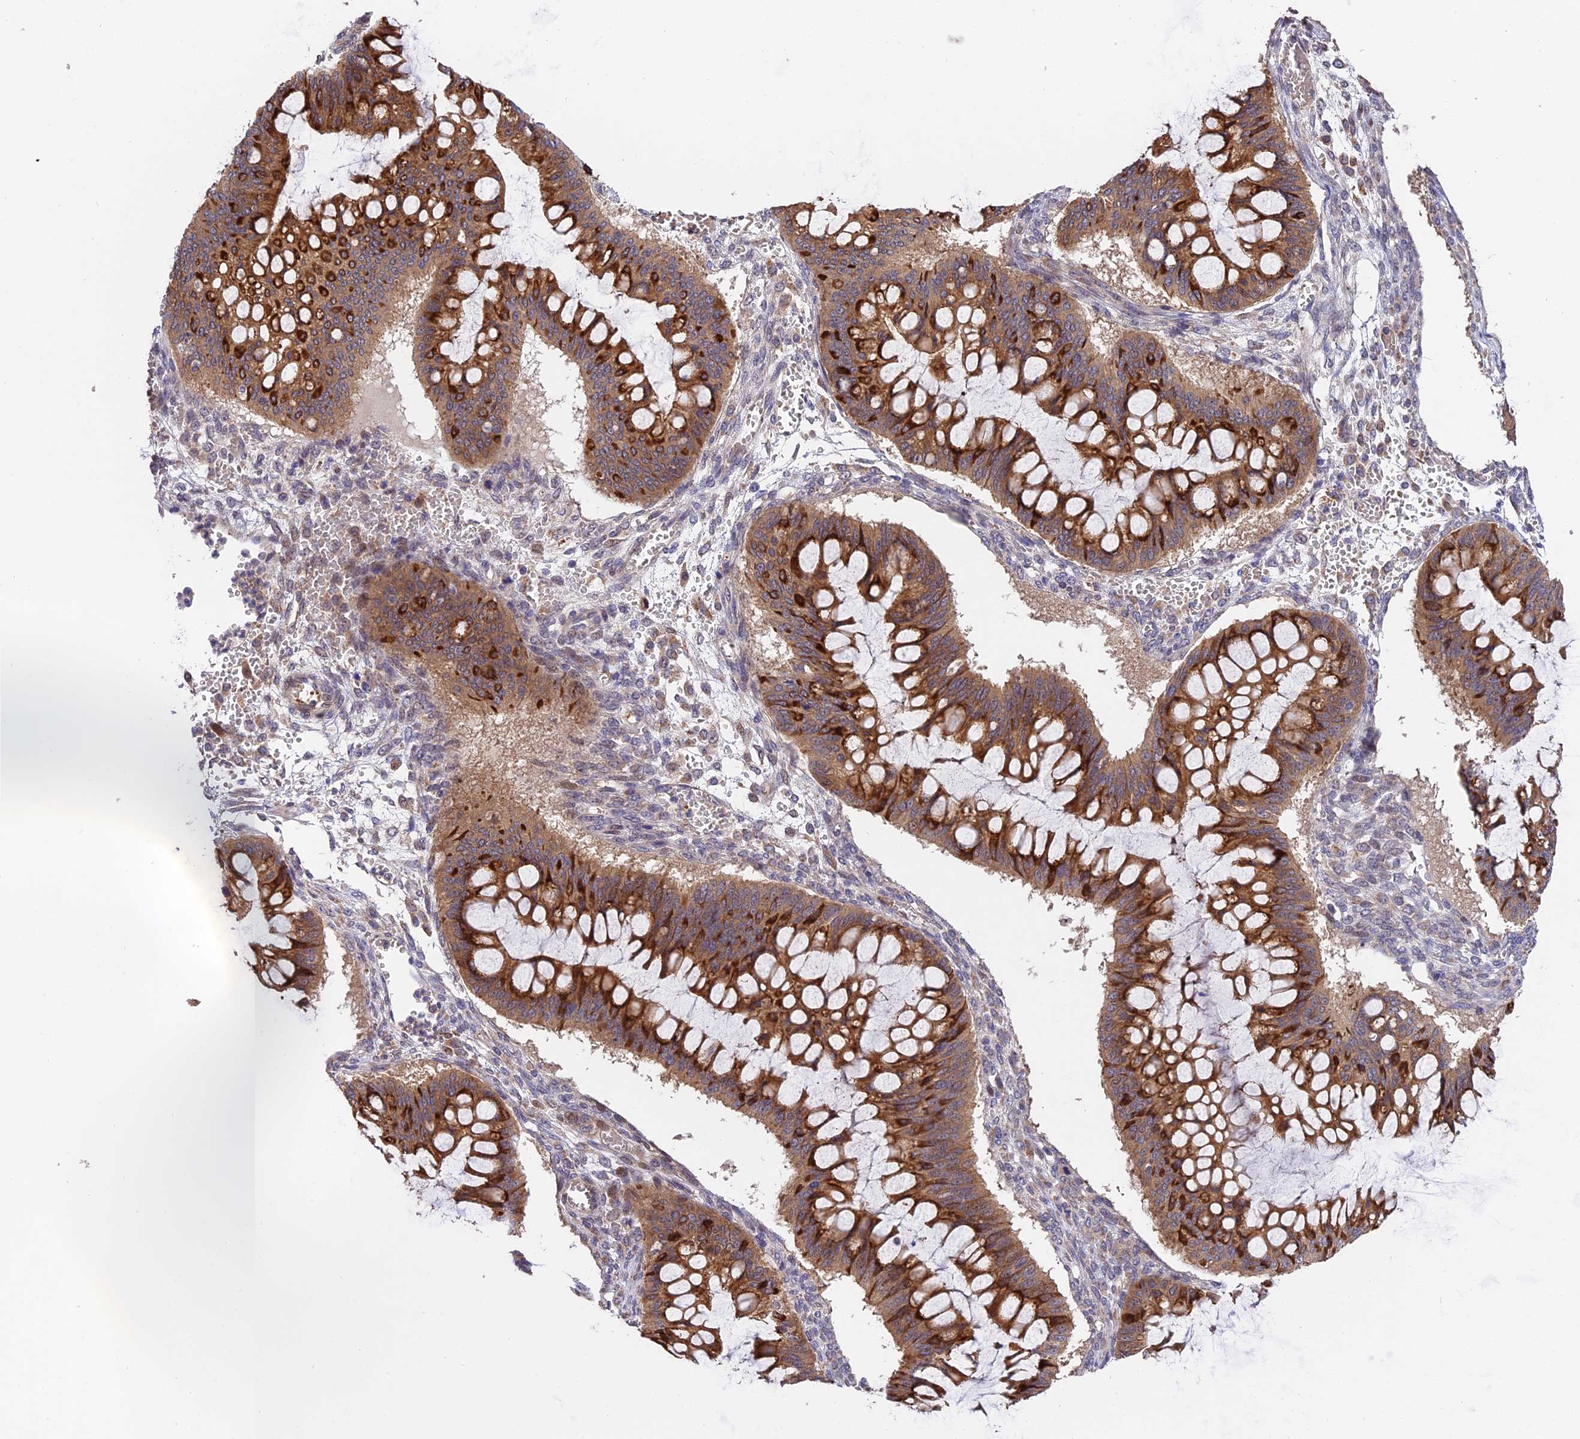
{"staining": {"intensity": "moderate", "quantity": ">75%", "location": "cytoplasmic/membranous"}, "tissue": "ovarian cancer", "cell_type": "Tumor cells", "image_type": "cancer", "snomed": [{"axis": "morphology", "description": "Cystadenocarcinoma, mucinous, NOS"}, {"axis": "topography", "description": "Ovary"}], "caption": "Ovarian cancer (mucinous cystadenocarcinoma) stained with DAB (3,3'-diaminobenzidine) immunohistochemistry (IHC) demonstrates medium levels of moderate cytoplasmic/membranous positivity in about >75% of tumor cells. The protein is shown in brown color, while the nuclei are stained blue.", "gene": "TRMT1", "patient": {"sex": "female", "age": 73}}